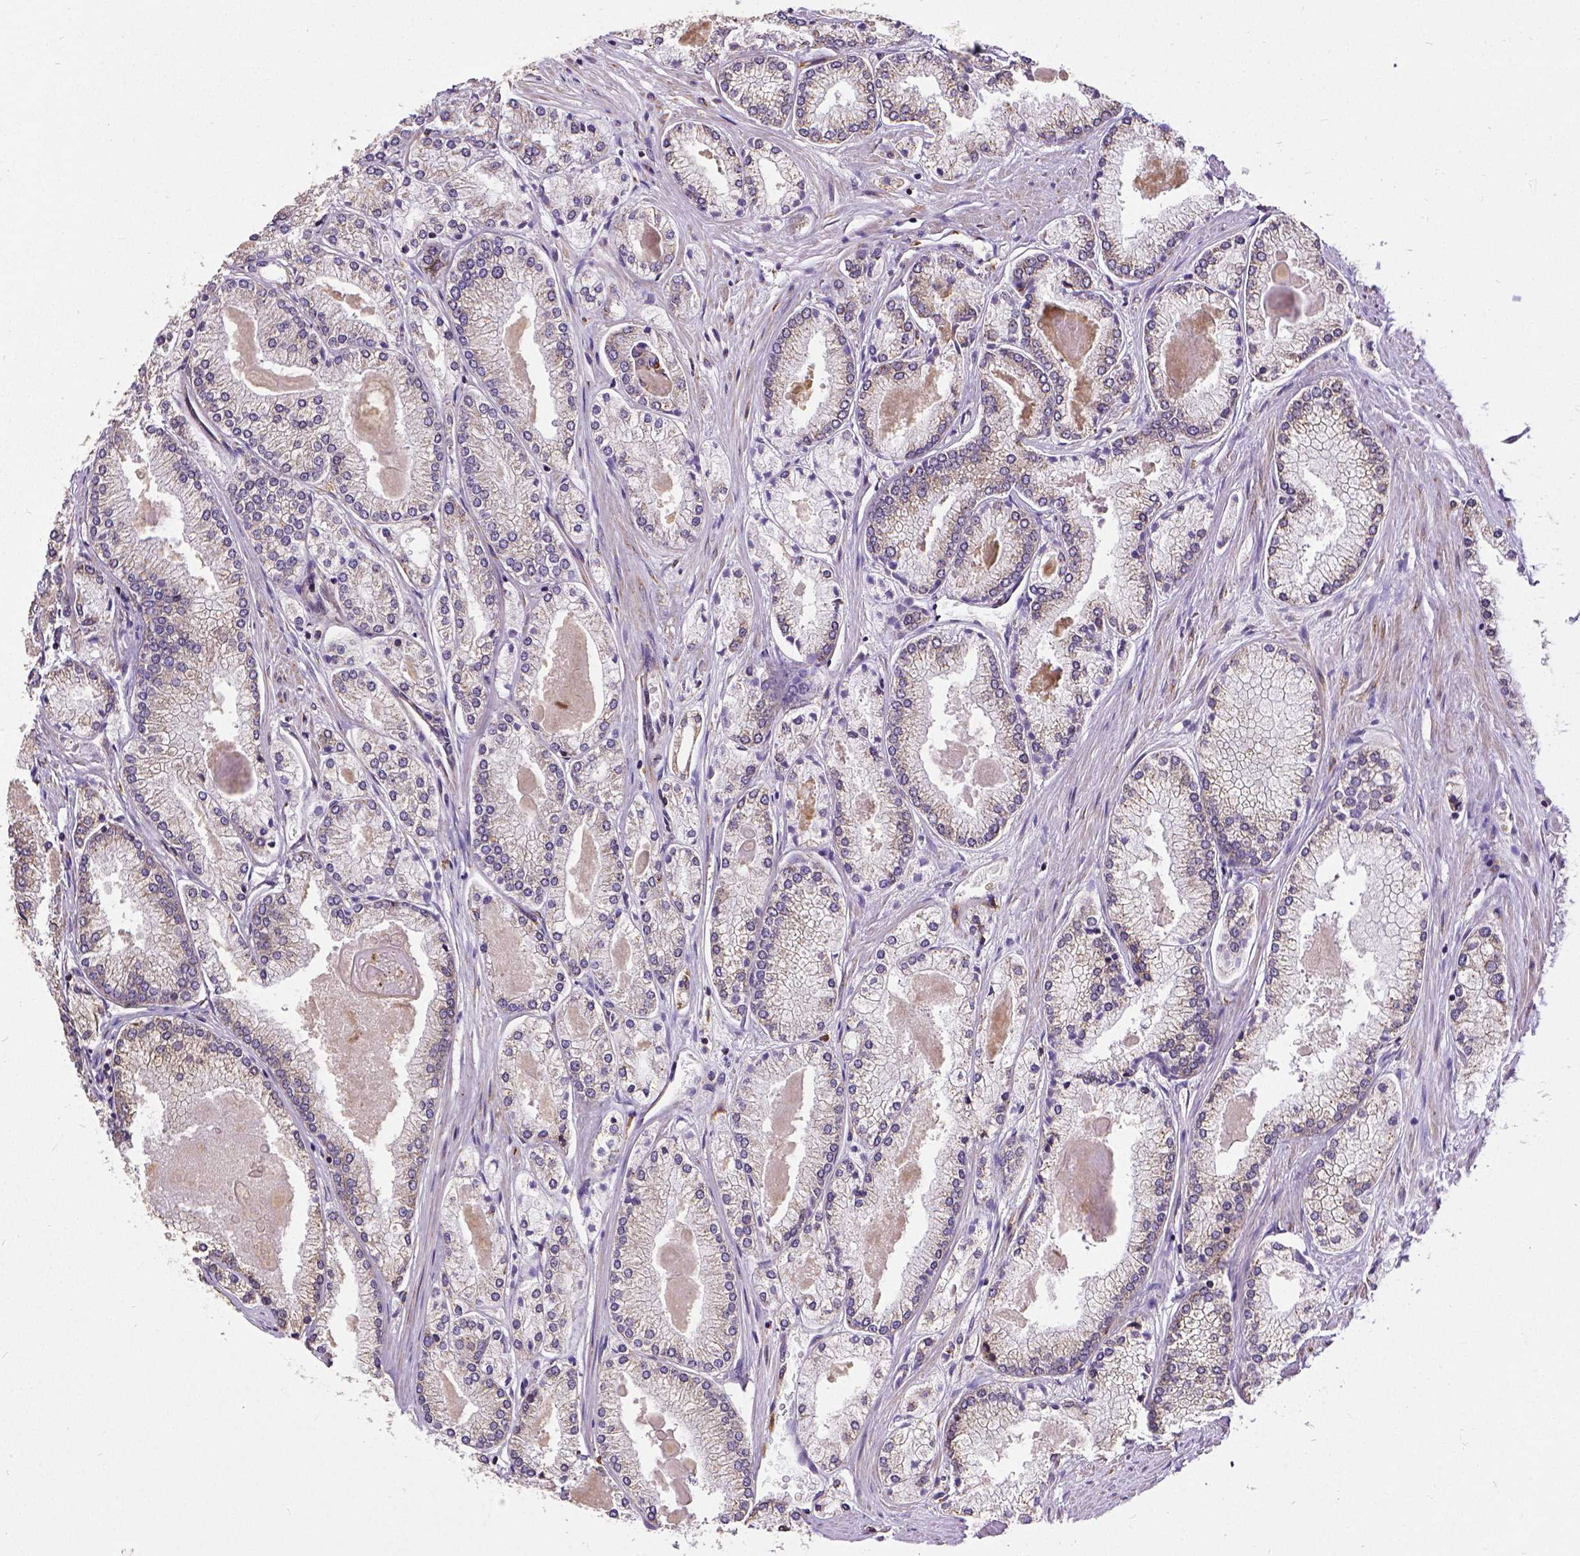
{"staining": {"intensity": "negative", "quantity": "none", "location": "none"}, "tissue": "prostate cancer", "cell_type": "Tumor cells", "image_type": "cancer", "snomed": [{"axis": "morphology", "description": "Adenocarcinoma, High grade"}, {"axis": "topography", "description": "Prostate"}], "caption": "Tumor cells show no significant staining in high-grade adenocarcinoma (prostate).", "gene": "MTDH", "patient": {"sex": "male", "age": 68}}